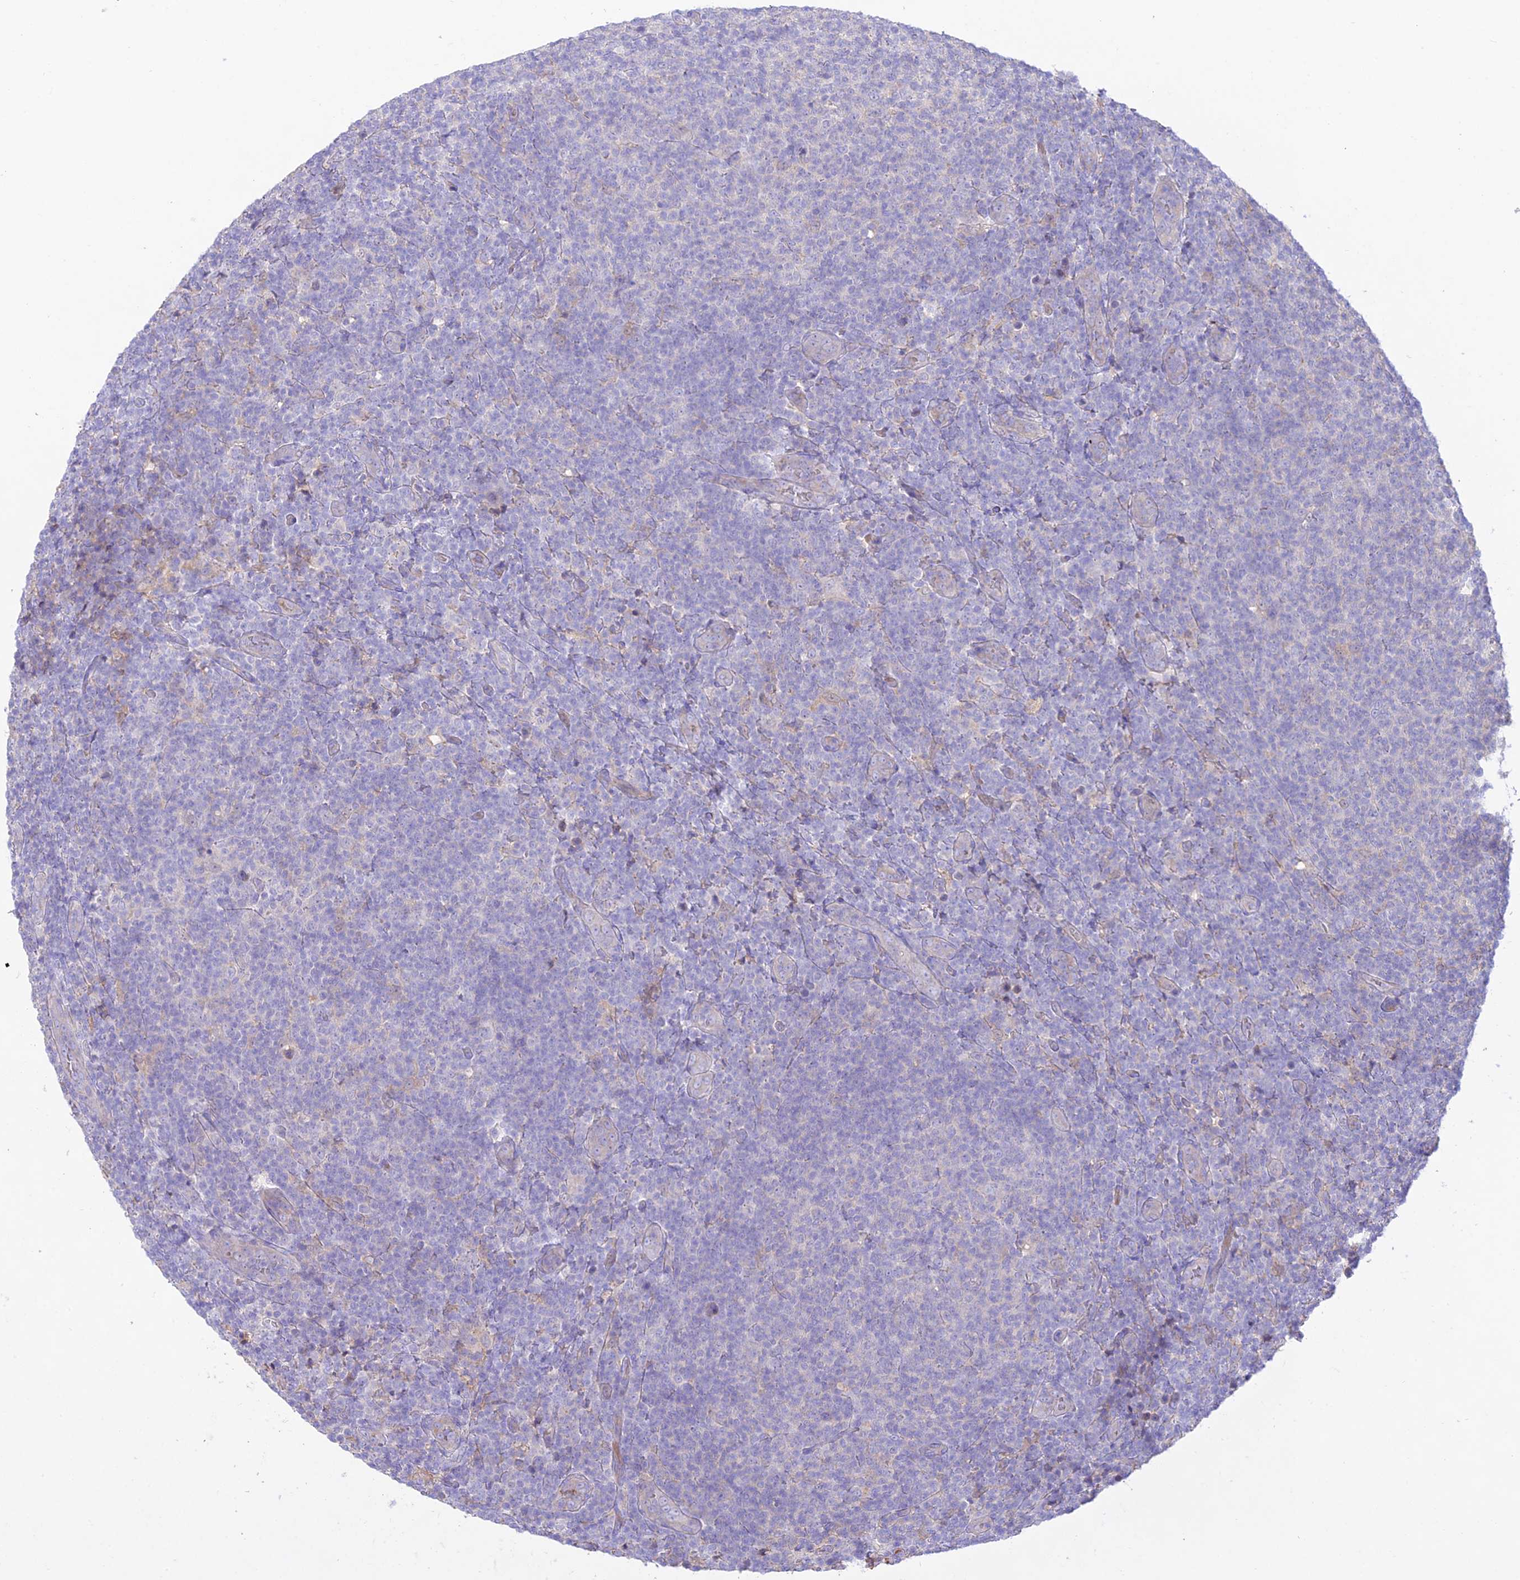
{"staining": {"intensity": "negative", "quantity": "none", "location": "none"}, "tissue": "lymphoma", "cell_type": "Tumor cells", "image_type": "cancer", "snomed": [{"axis": "morphology", "description": "Malignant lymphoma, non-Hodgkin's type, Low grade"}, {"axis": "topography", "description": "Lymph node"}], "caption": "Tumor cells are negative for protein expression in human lymphoma.", "gene": "NLRP9", "patient": {"sex": "male", "age": 66}}